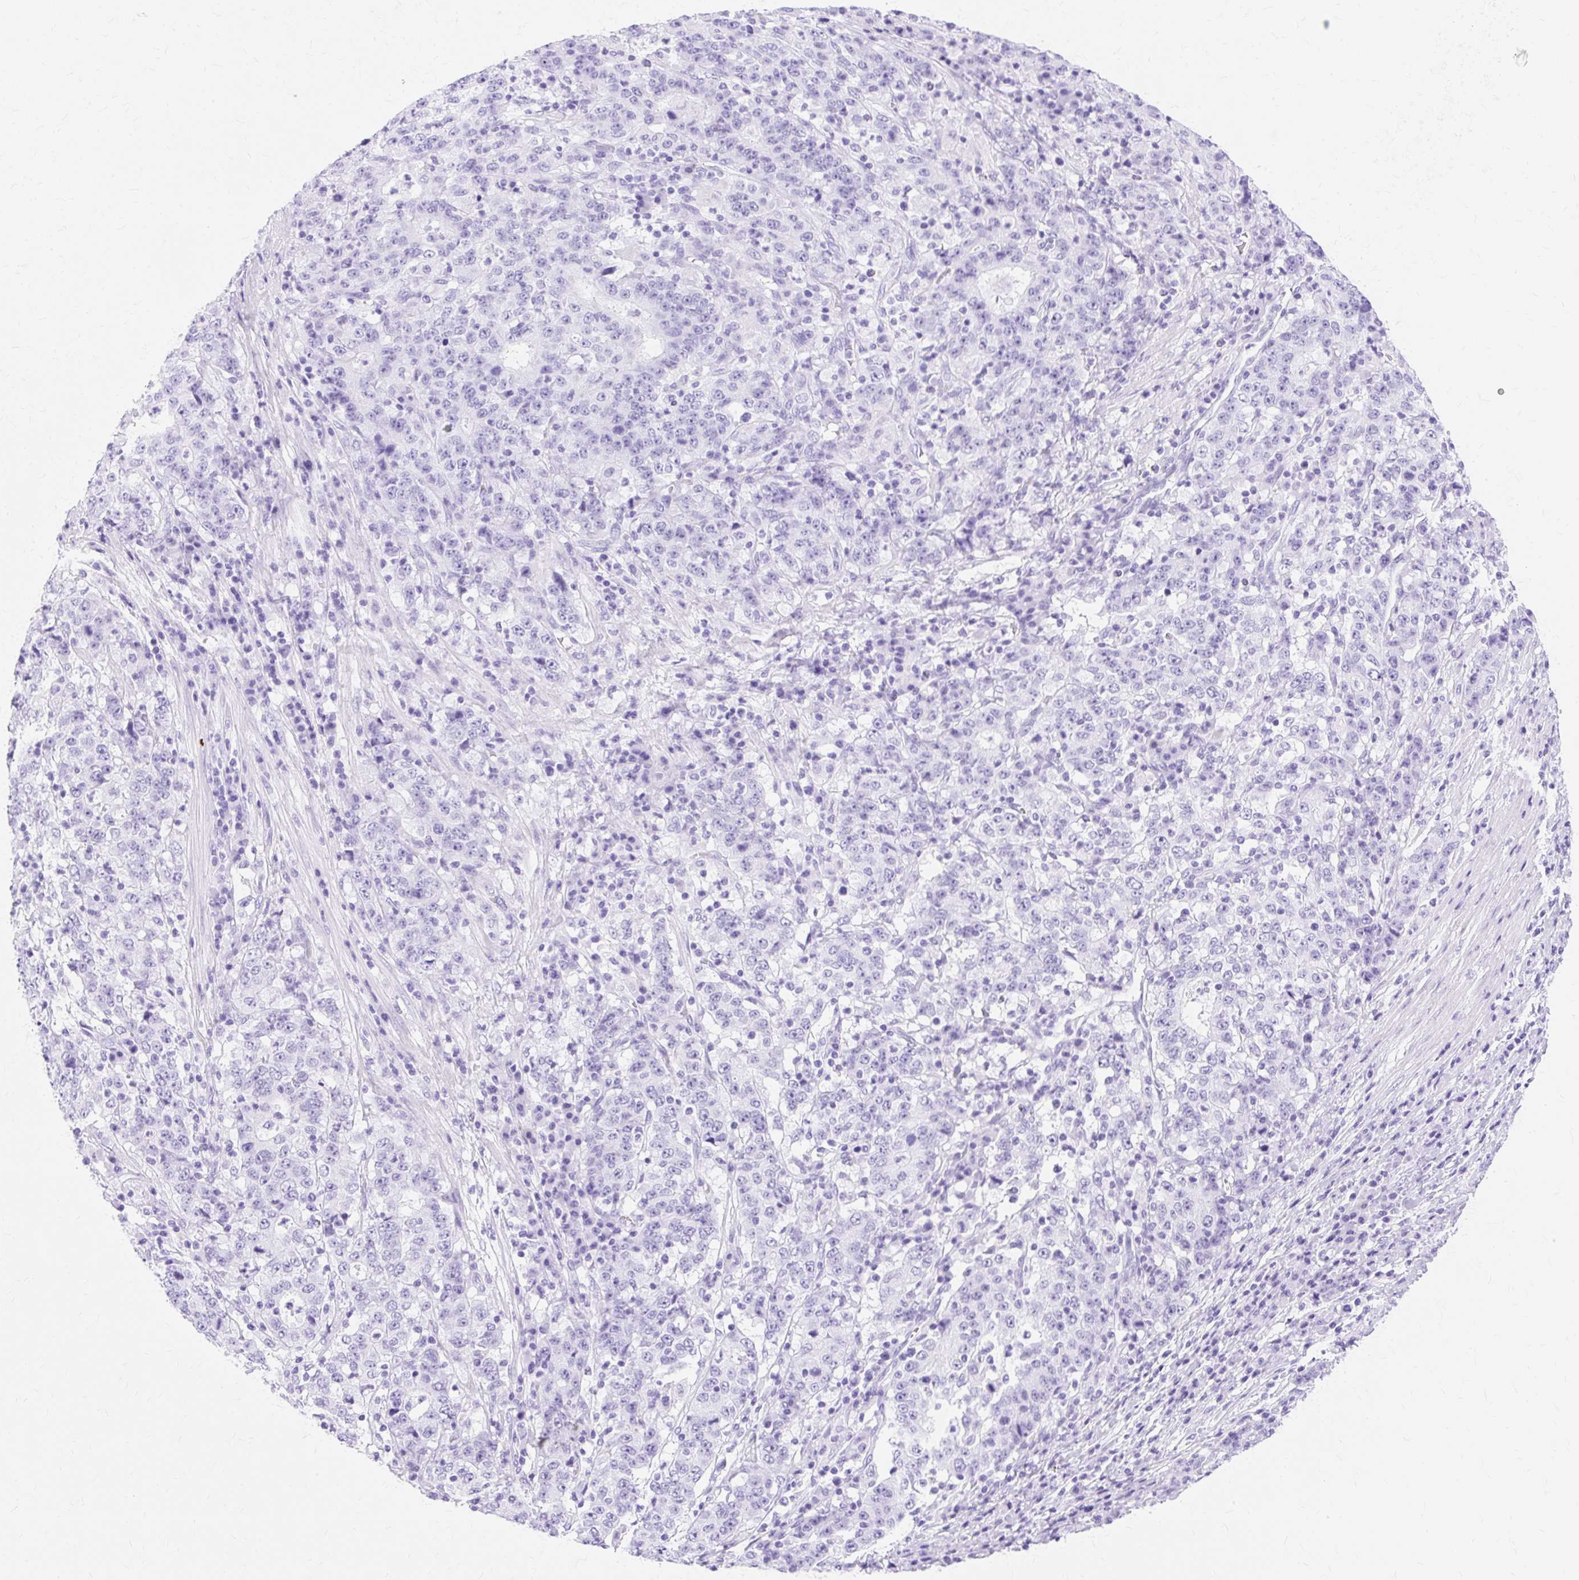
{"staining": {"intensity": "negative", "quantity": "none", "location": "none"}, "tissue": "stomach cancer", "cell_type": "Tumor cells", "image_type": "cancer", "snomed": [{"axis": "morphology", "description": "Adenocarcinoma, NOS"}, {"axis": "topography", "description": "Stomach"}], "caption": "DAB (3,3'-diaminobenzidine) immunohistochemical staining of adenocarcinoma (stomach) displays no significant staining in tumor cells.", "gene": "MBP", "patient": {"sex": "male", "age": 59}}